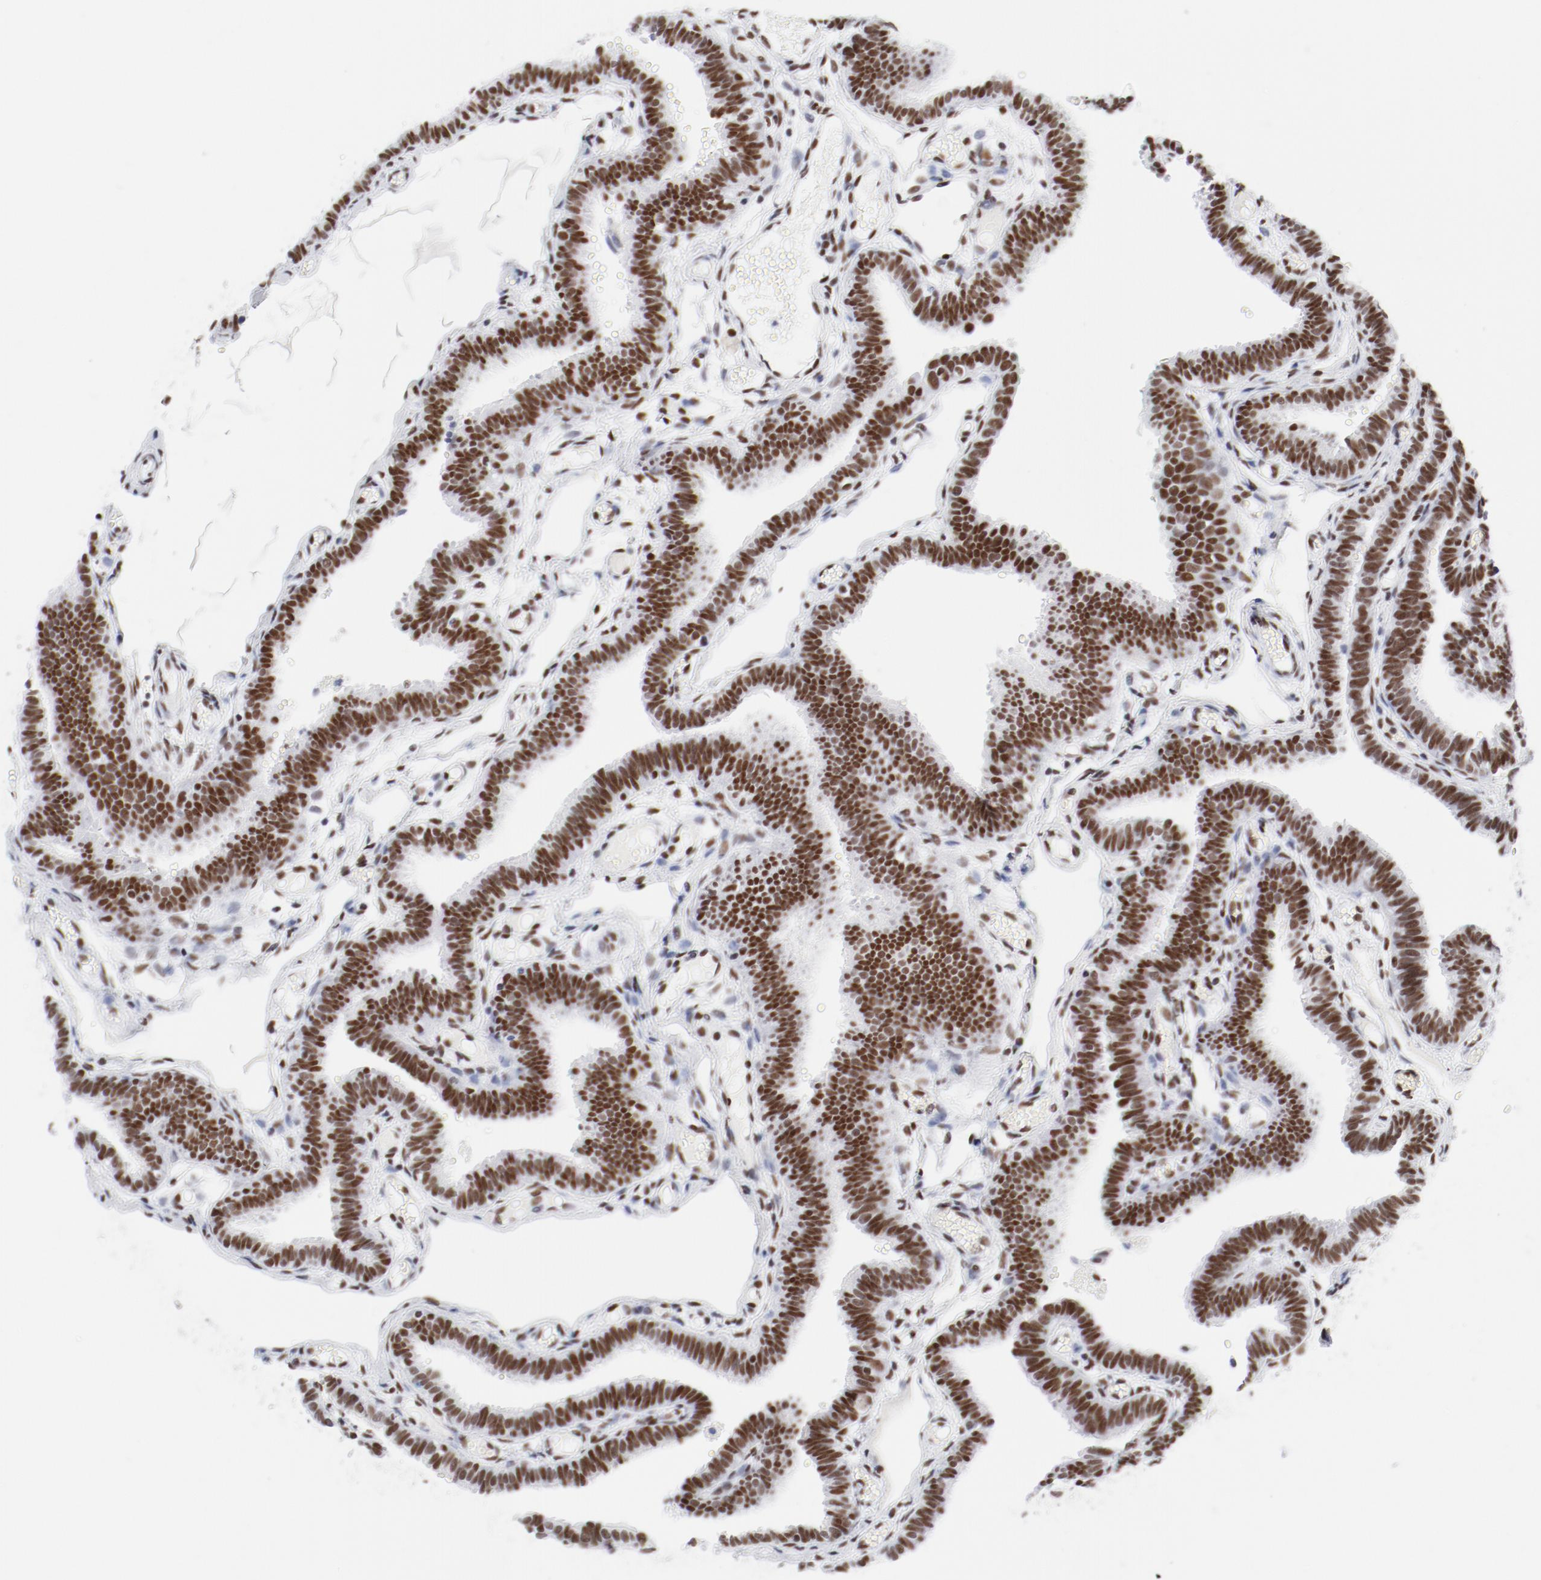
{"staining": {"intensity": "moderate", "quantity": ">75%", "location": "nuclear"}, "tissue": "fallopian tube", "cell_type": "Glandular cells", "image_type": "normal", "snomed": [{"axis": "morphology", "description": "Normal tissue, NOS"}, {"axis": "topography", "description": "Fallopian tube"}], "caption": "Fallopian tube stained for a protein demonstrates moderate nuclear positivity in glandular cells. The staining was performed using DAB (3,3'-diaminobenzidine) to visualize the protein expression in brown, while the nuclei were stained in blue with hematoxylin (Magnification: 20x).", "gene": "ATF2", "patient": {"sex": "female", "age": 29}}